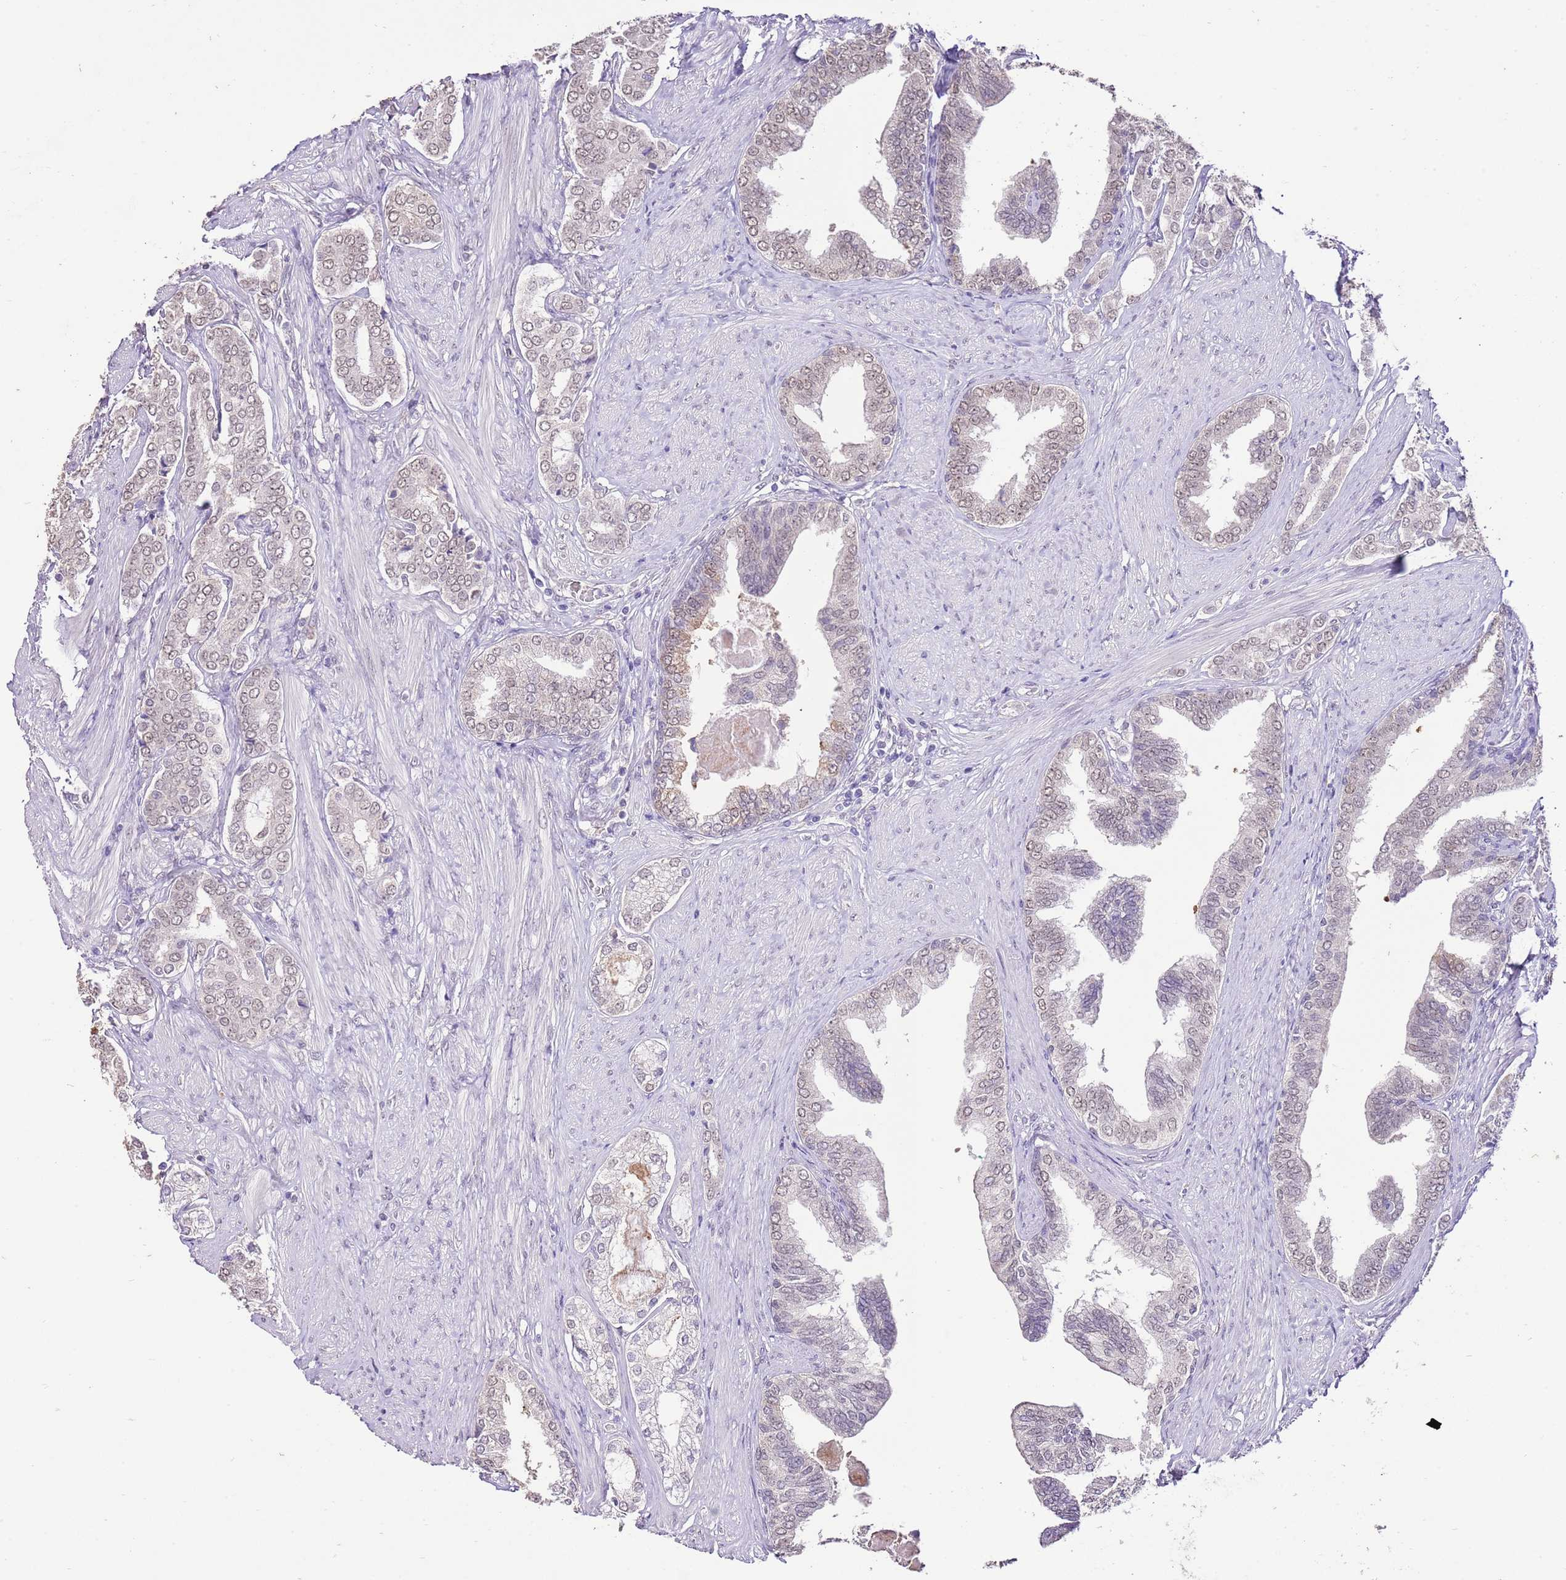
{"staining": {"intensity": "weak", "quantity": ">75%", "location": "nuclear"}, "tissue": "prostate cancer", "cell_type": "Tumor cells", "image_type": "cancer", "snomed": [{"axis": "morphology", "description": "Adenocarcinoma, High grade"}, {"axis": "topography", "description": "Prostate"}], "caption": "Immunohistochemistry (DAB (3,3'-diaminobenzidine)) staining of prostate cancer reveals weak nuclear protein positivity in about >75% of tumor cells. The staining is performed using DAB brown chromogen to label protein expression. The nuclei are counter-stained blue using hematoxylin.", "gene": "IZUMO4", "patient": {"sex": "male", "age": 71}}